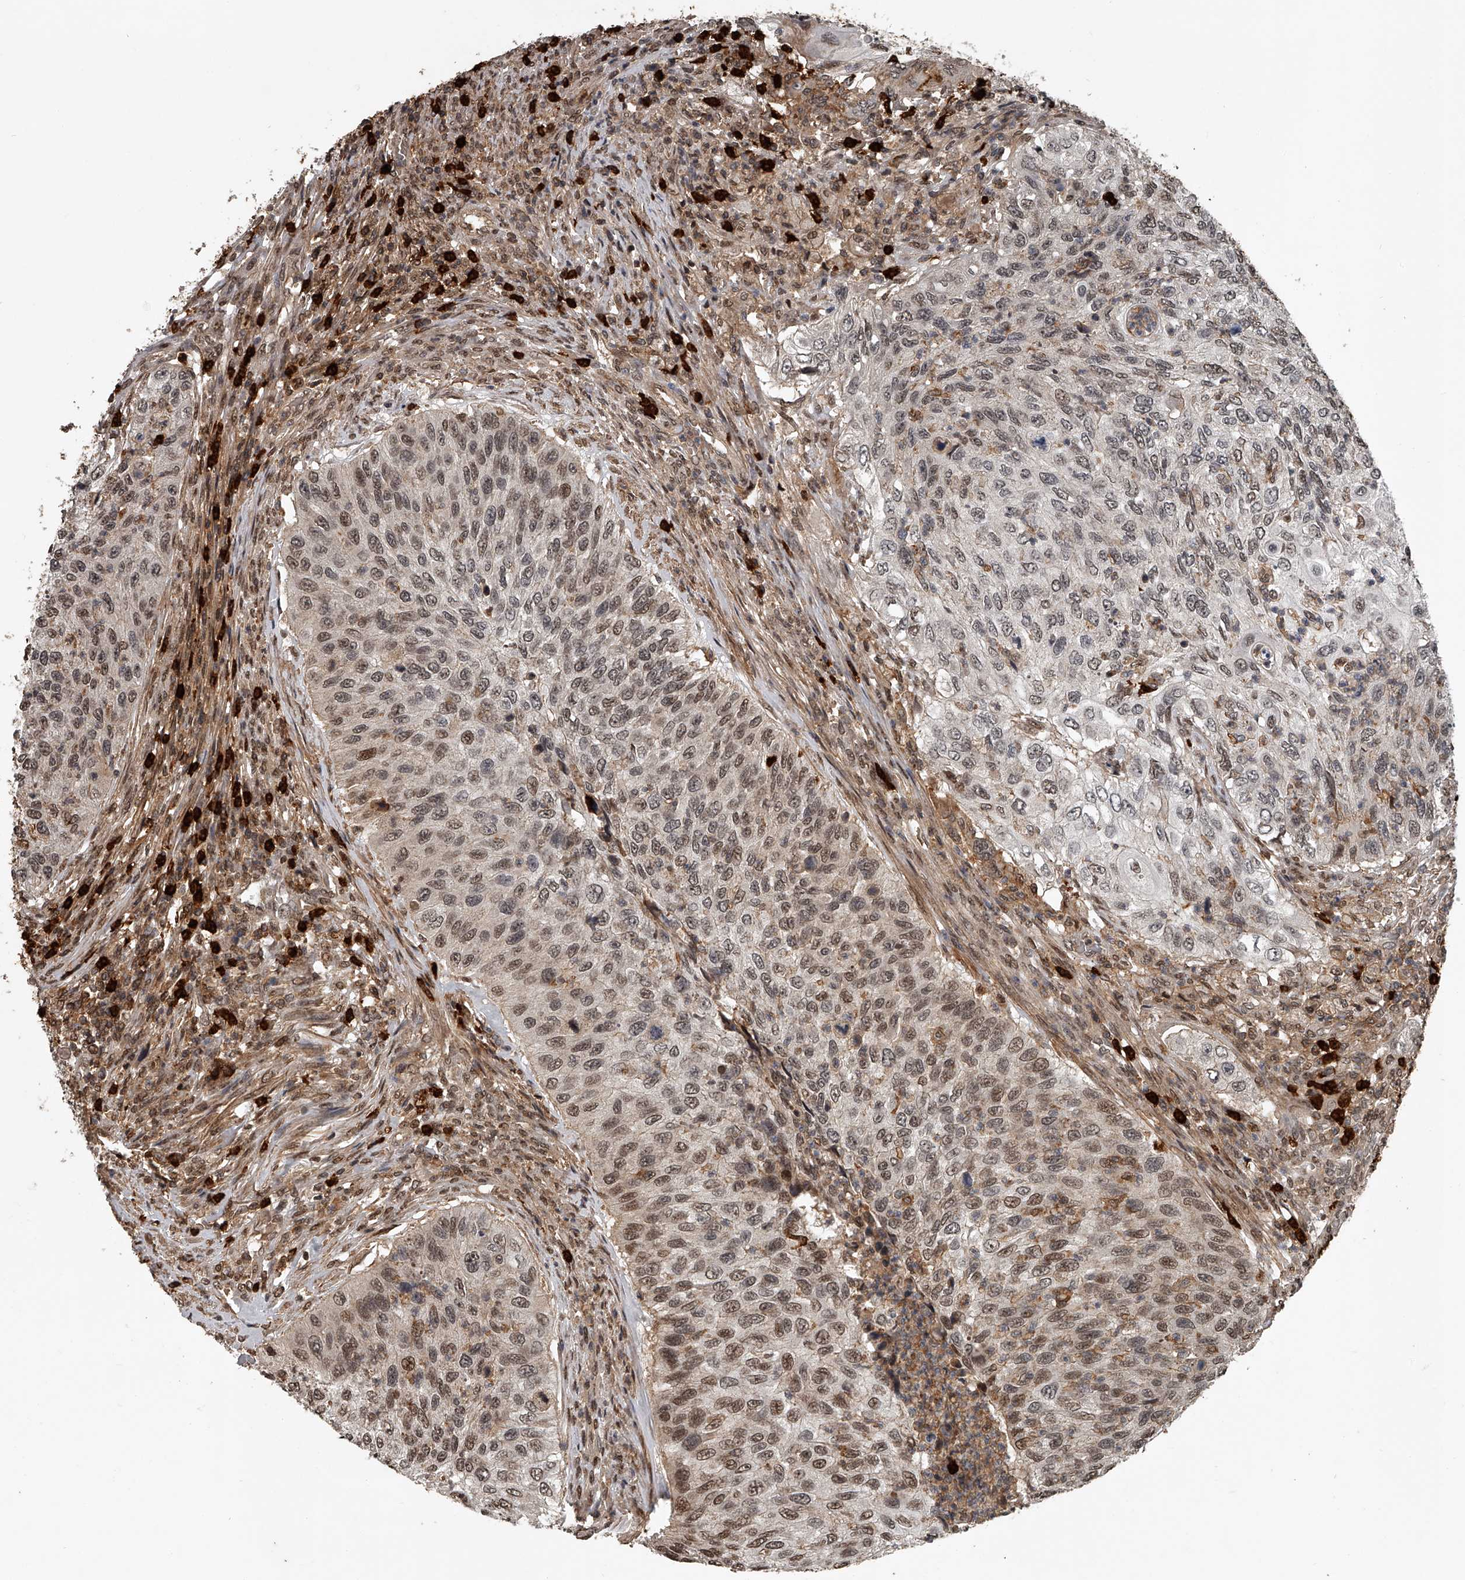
{"staining": {"intensity": "moderate", "quantity": ">75%", "location": "nuclear"}, "tissue": "urothelial cancer", "cell_type": "Tumor cells", "image_type": "cancer", "snomed": [{"axis": "morphology", "description": "Urothelial carcinoma, High grade"}, {"axis": "topography", "description": "Urinary bladder"}], "caption": "Urothelial carcinoma (high-grade) tissue reveals moderate nuclear expression in approximately >75% of tumor cells, visualized by immunohistochemistry. (Stains: DAB in brown, nuclei in blue, Microscopy: brightfield microscopy at high magnification).", "gene": "PLEKHG1", "patient": {"sex": "female", "age": 60}}